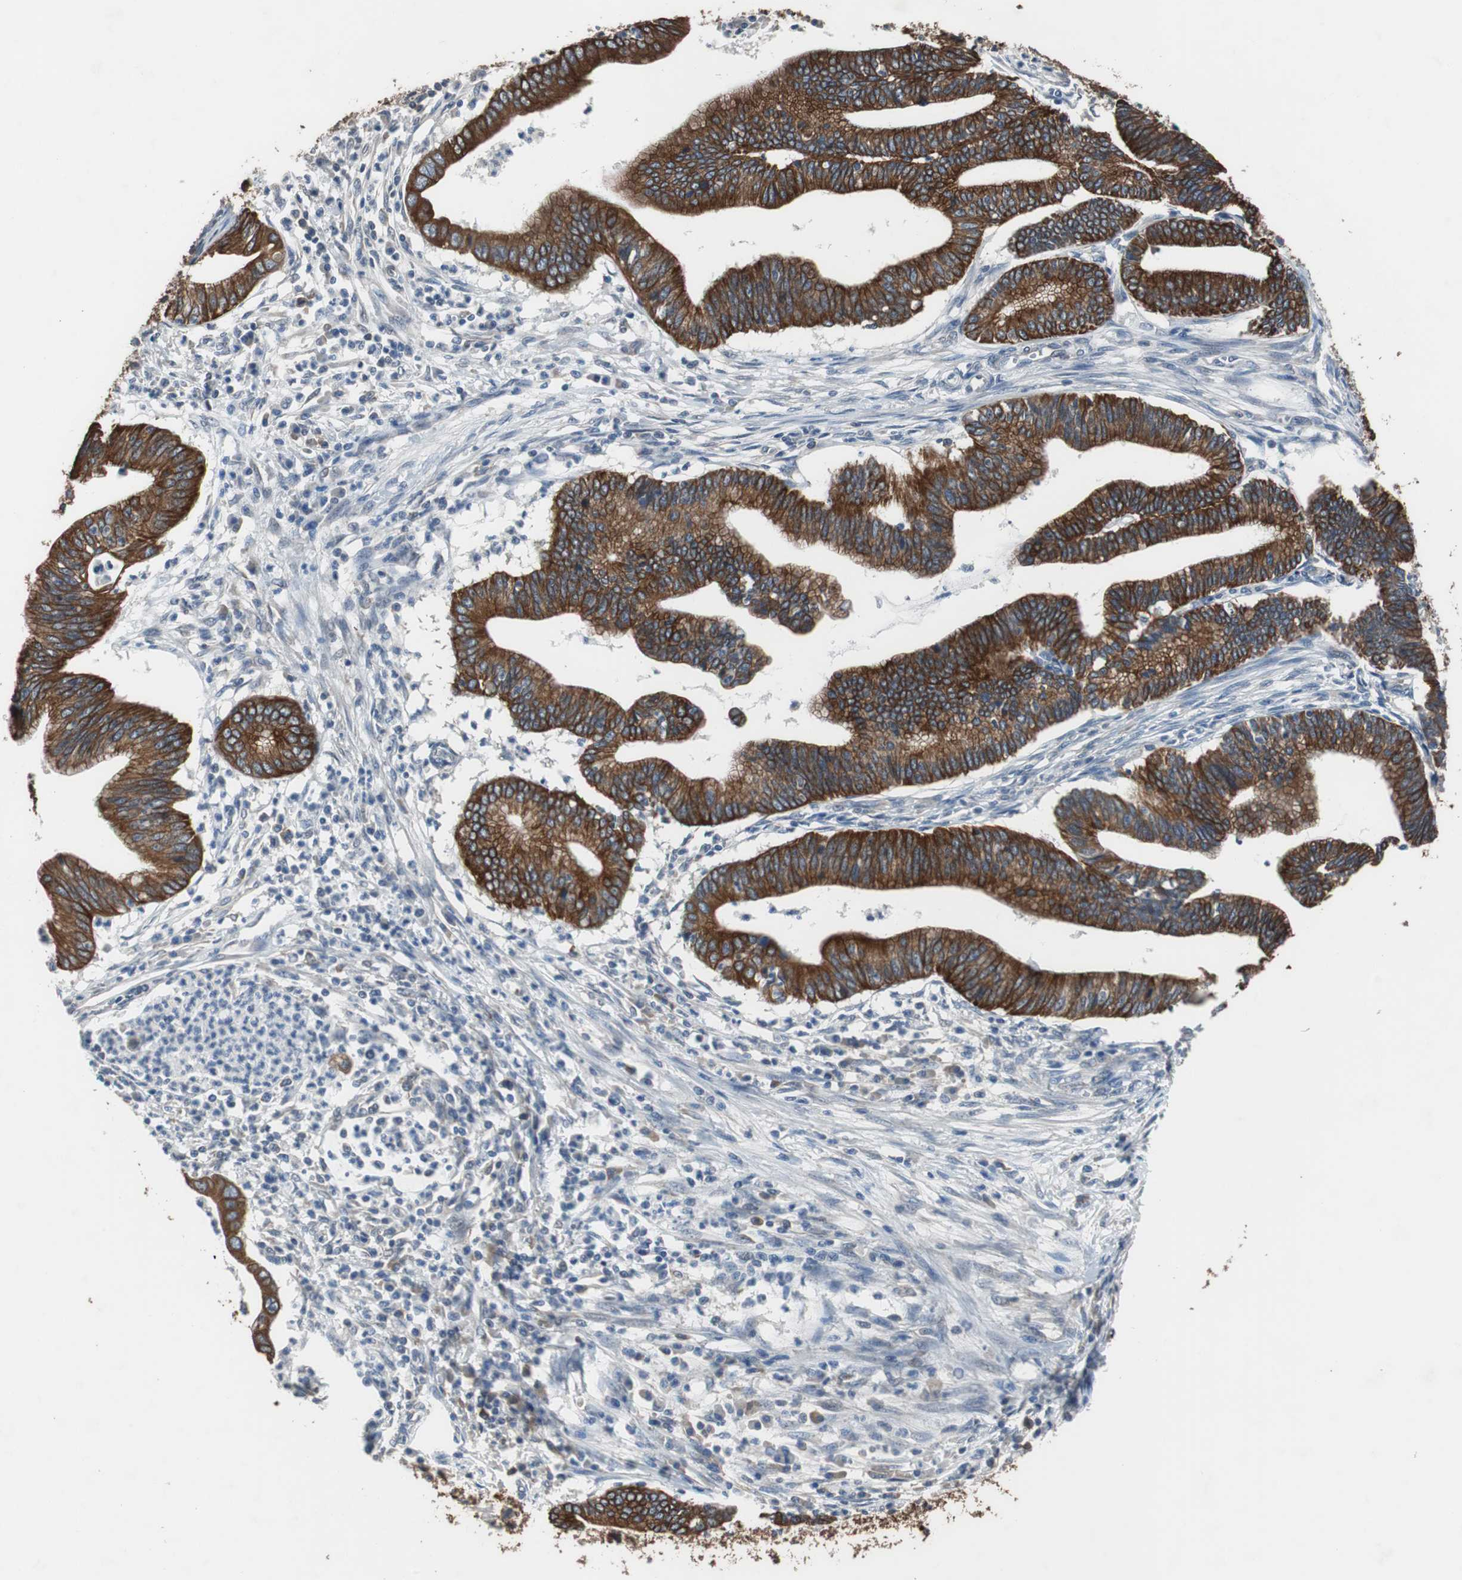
{"staining": {"intensity": "strong", "quantity": ">75%", "location": "cytoplasmic/membranous"}, "tissue": "cervical cancer", "cell_type": "Tumor cells", "image_type": "cancer", "snomed": [{"axis": "morphology", "description": "Adenocarcinoma, NOS"}, {"axis": "topography", "description": "Cervix"}], "caption": "Immunohistochemistry image of human cervical cancer stained for a protein (brown), which displays high levels of strong cytoplasmic/membranous staining in about >75% of tumor cells.", "gene": "USP10", "patient": {"sex": "female", "age": 36}}